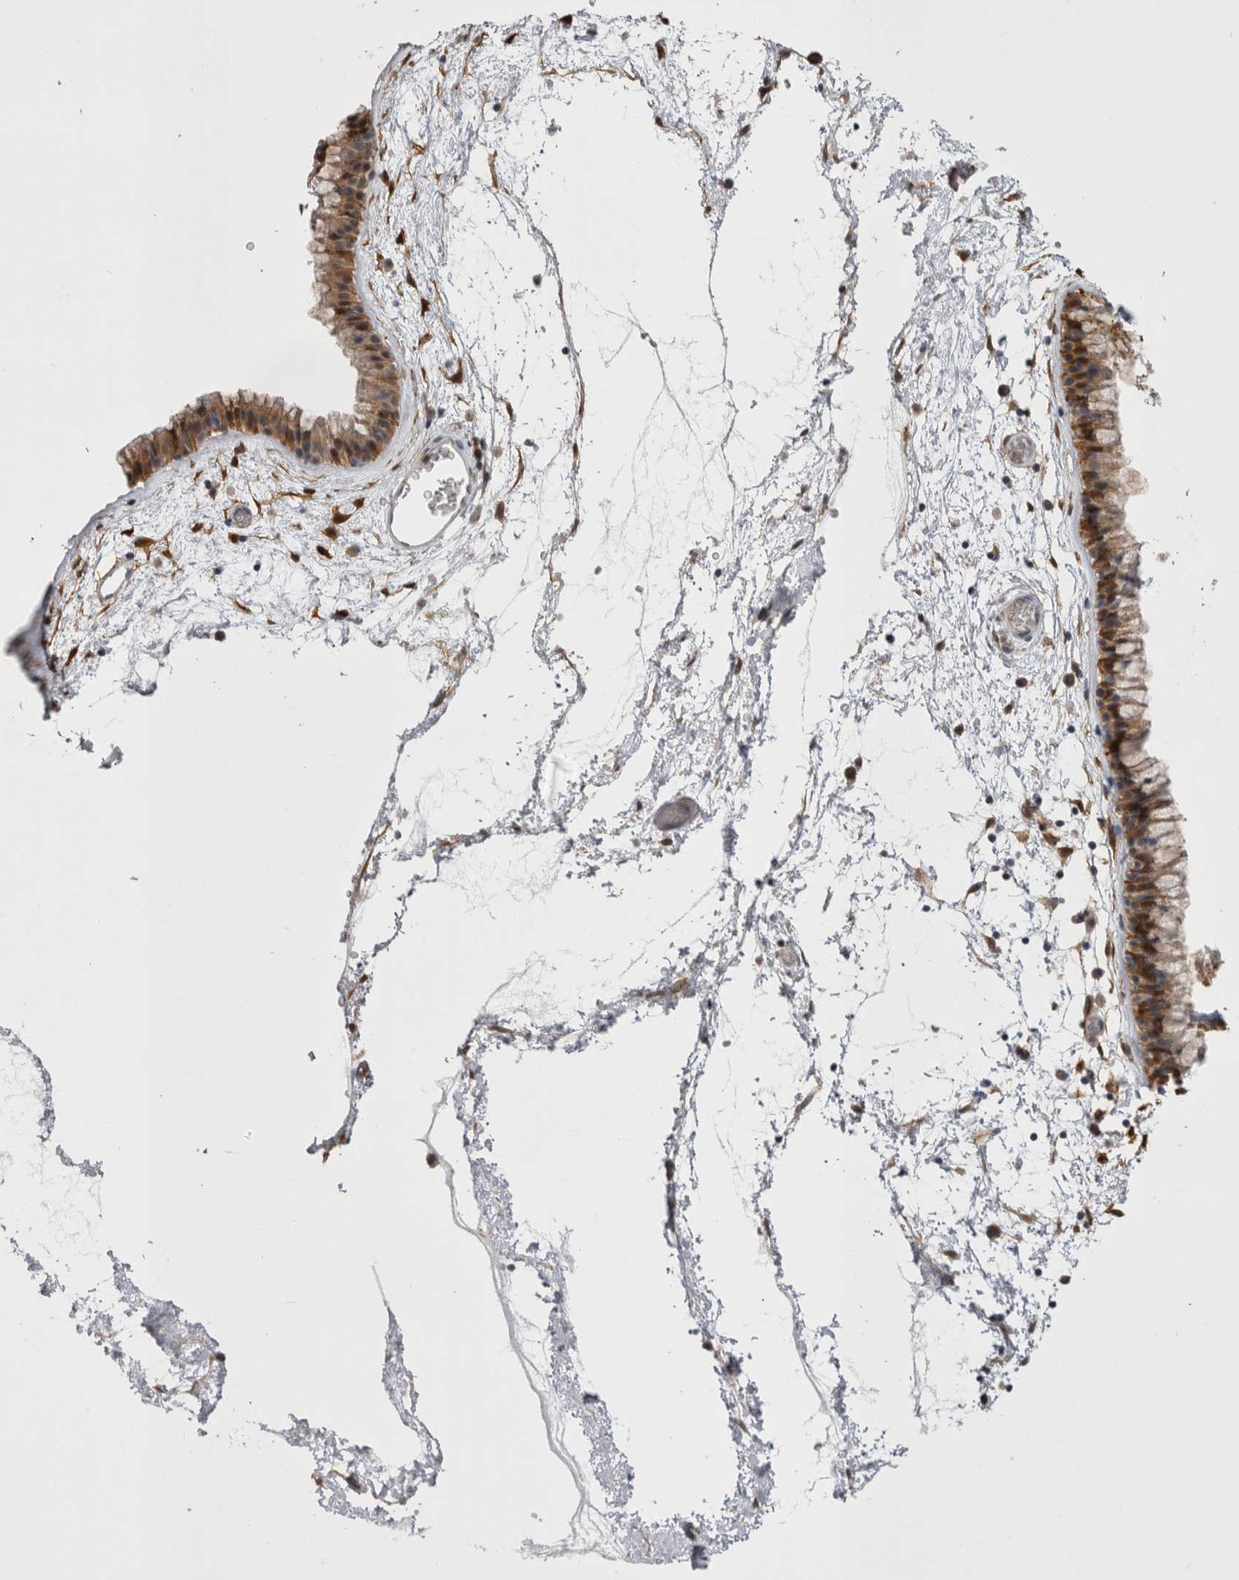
{"staining": {"intensity": "moderate", "quantity": ">75%", "location": "cytoplasmic/membranous,nuclear"}, "tissue": "nasopharynx", "cell_type": "Respiratory epithelial cells", "image_type": "normal", "snomed": [{"axis": "morphology", "description": "Normal tissue, NOS"}, {"axis": "morphology", "description": "Inflammation, NOS"}, {"axis": "topography", "description": "Nasopharynx"}], "caption": "Nasopharynx stained with DAB IHC shows medium levels of moderate cytoplasmic/membranous,nuclear expression in about >75% of respiratory epithelial cells.", "gene": "CHIC1", "patient": {"sex": "male", "age": 48}}